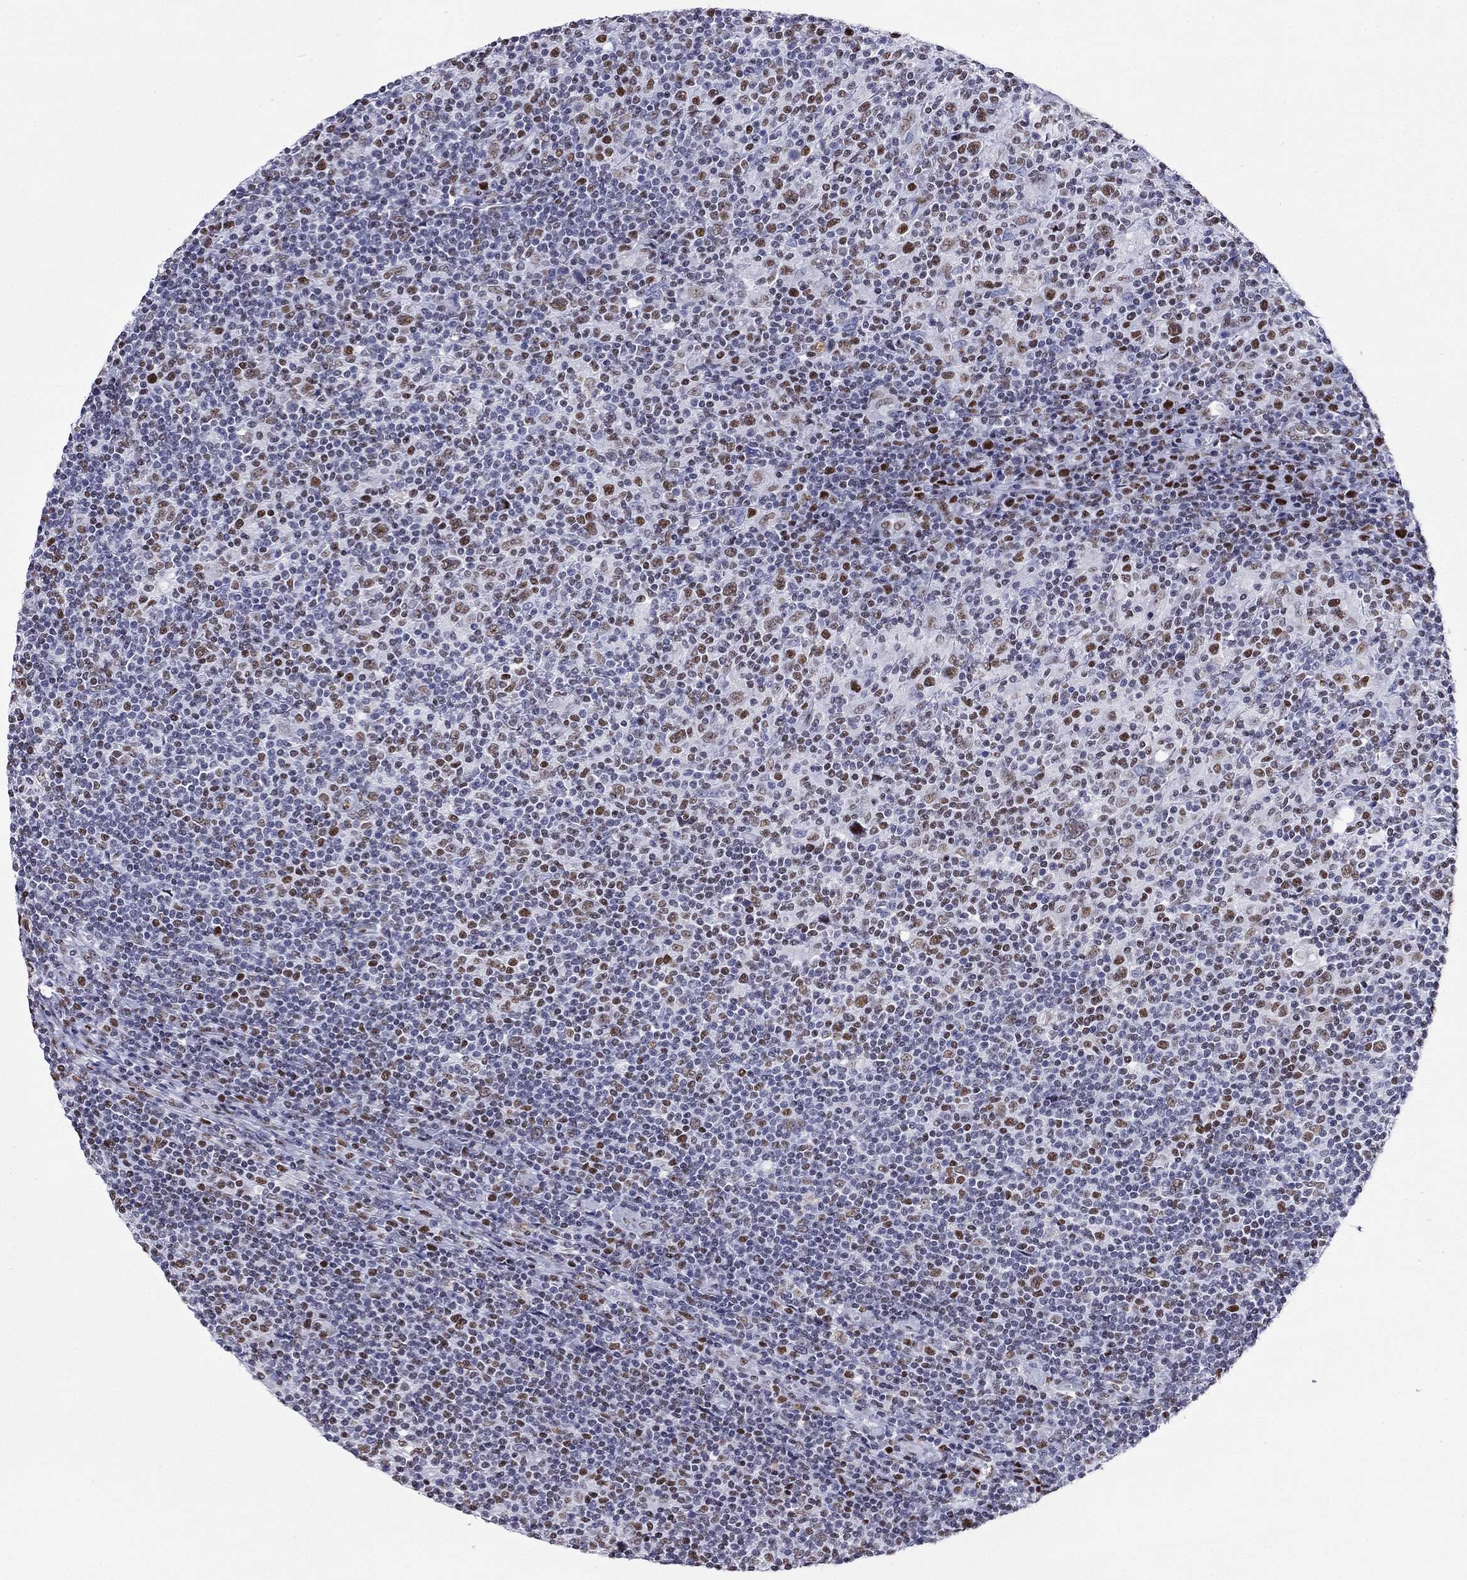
{"staining": {"intensity": "strong", "quantity": "25%-75%", "location": "nuclear"}, "tissue": "lymphoma", "cell_type": "Tumor cells", "image_type": "cancer", "snomed": [{"axis": "morphology", "description": "Hodgkin's disease, NOS"}, {"axis": "topography", "description": "Lymph node"}], "caption": "High-magnification brightfield microscopy of Hodgkin's disease stained with DAB (3,3'-diaminobenzidine) (brown) and counterstained with hematoxylin (blue). tumor cells exhibit strong nuclear staining is identified in approximately25%-75% of cells.", "gene": "PPM1G", "patient": {"sex": "male", "age": 40}}